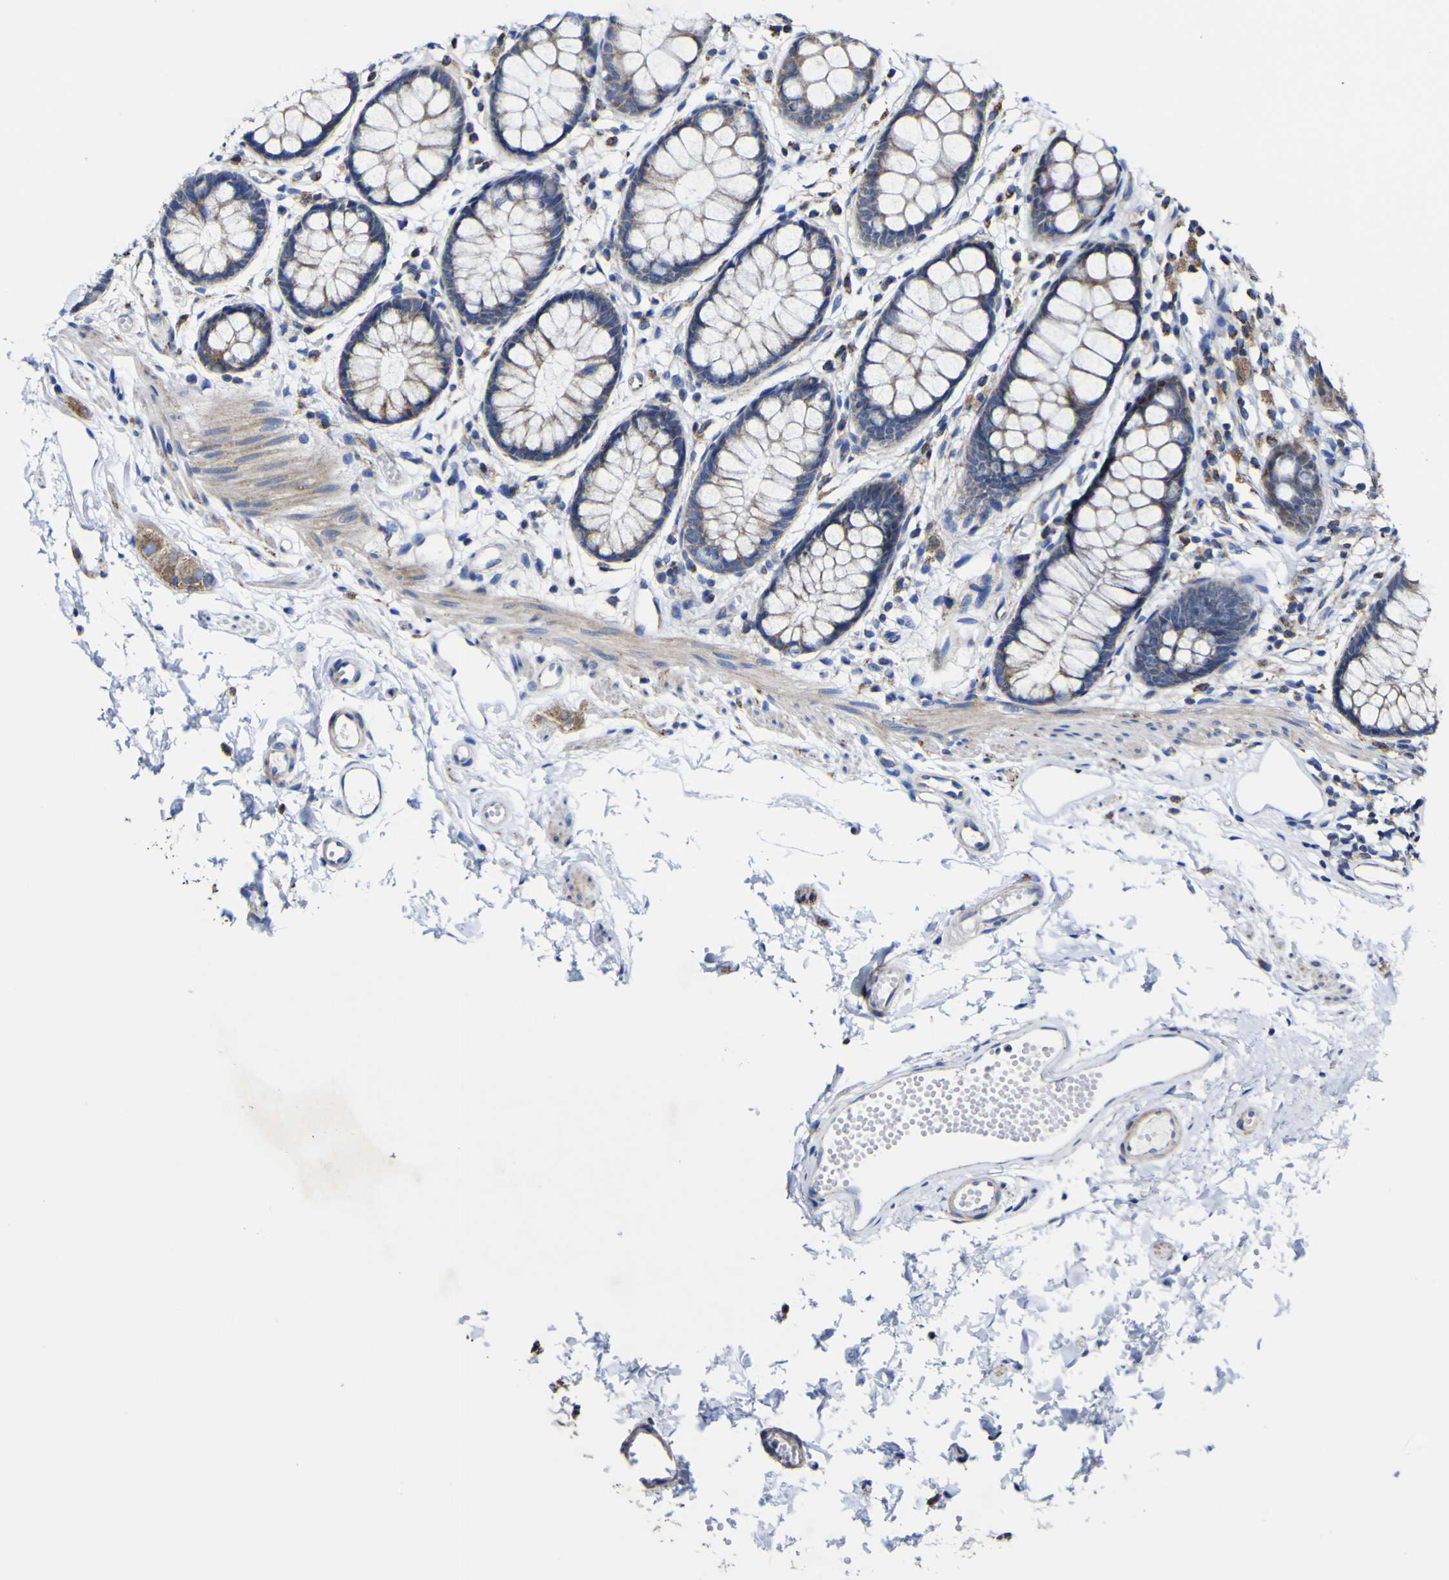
{"staining": {"intensity": "moderate", "quantity": ">75%", "location": "cytoplasmic/membranous"}, "tissue": "rectum", "cell_type": "Glandular cells", "image_type": "normal", "snomed": [{"axis": "morphology", "description": "Normal tissue, NOS"}, {"axis": "topography", "description": "Rectum"}], "caption": "Immunohistochemical staining of unremarkable human rectum exhibits moderate cytoplasmic/membranous protein positivity in about >75% of glandular cells. The staining is performed using DAB (3,3'-diaminobenzidine) brown chromogen to label protein expression. The nuclei are counter-stained blue using hematoxylin.", "gene": "CCDC90B", "patient": {"sex": "female", "age": 66}}